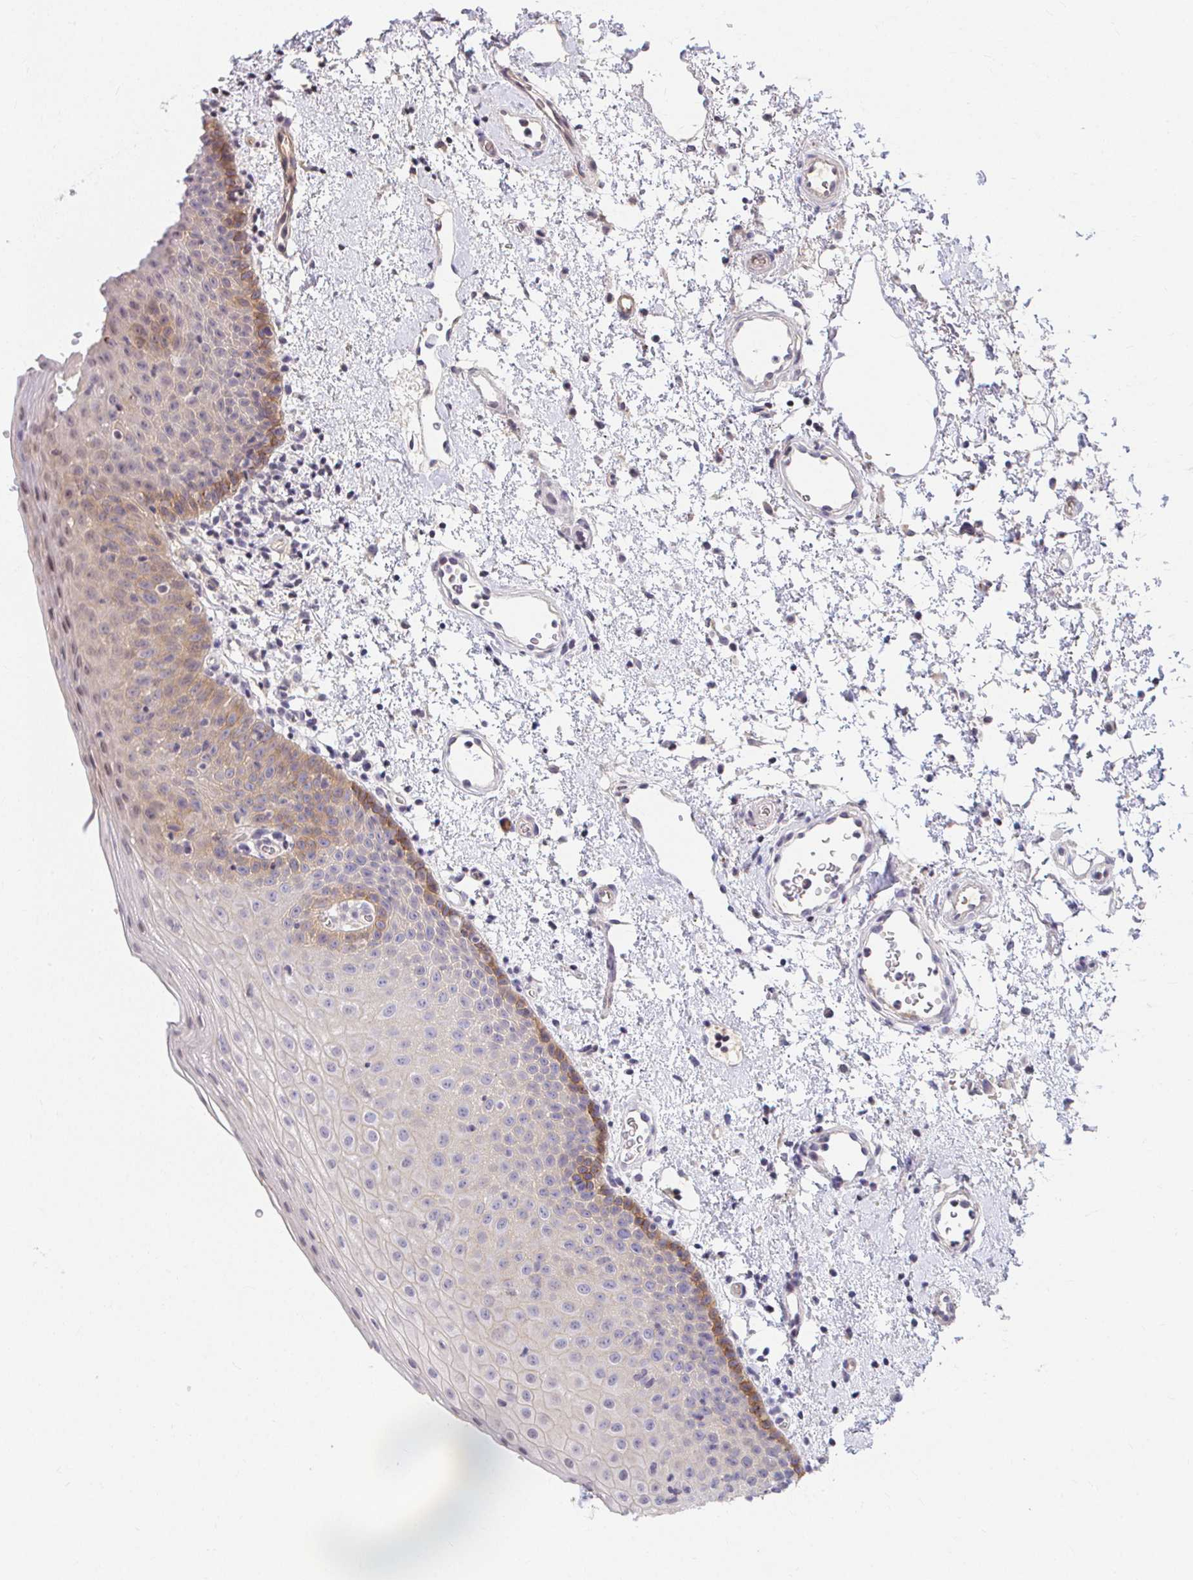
{"staining": {"intensity": "moderate", "quantity": "<25%", "location": "cytoplasmic/membranous"}, "tissue": "oral mucosa", "cell_type": "Squamous epithelial cells", "image_type": "normal", "snomed": [{"axis": "morphology", "description": "Normal tissue, NOS"}, {"axis": "topography", "description": "Oral tissue"}, {"axis": "topography", "description": "Head-Neck"}], "caption": "Immunohistochemical staining of unremarkable oral mucosa demonstrates low levels of moderate cytoplasmic/membranous expression in approximately <25% of squamous epithelial cells.", "gene": "ANK3", "patient": {"sex": "female", "age": 55}}